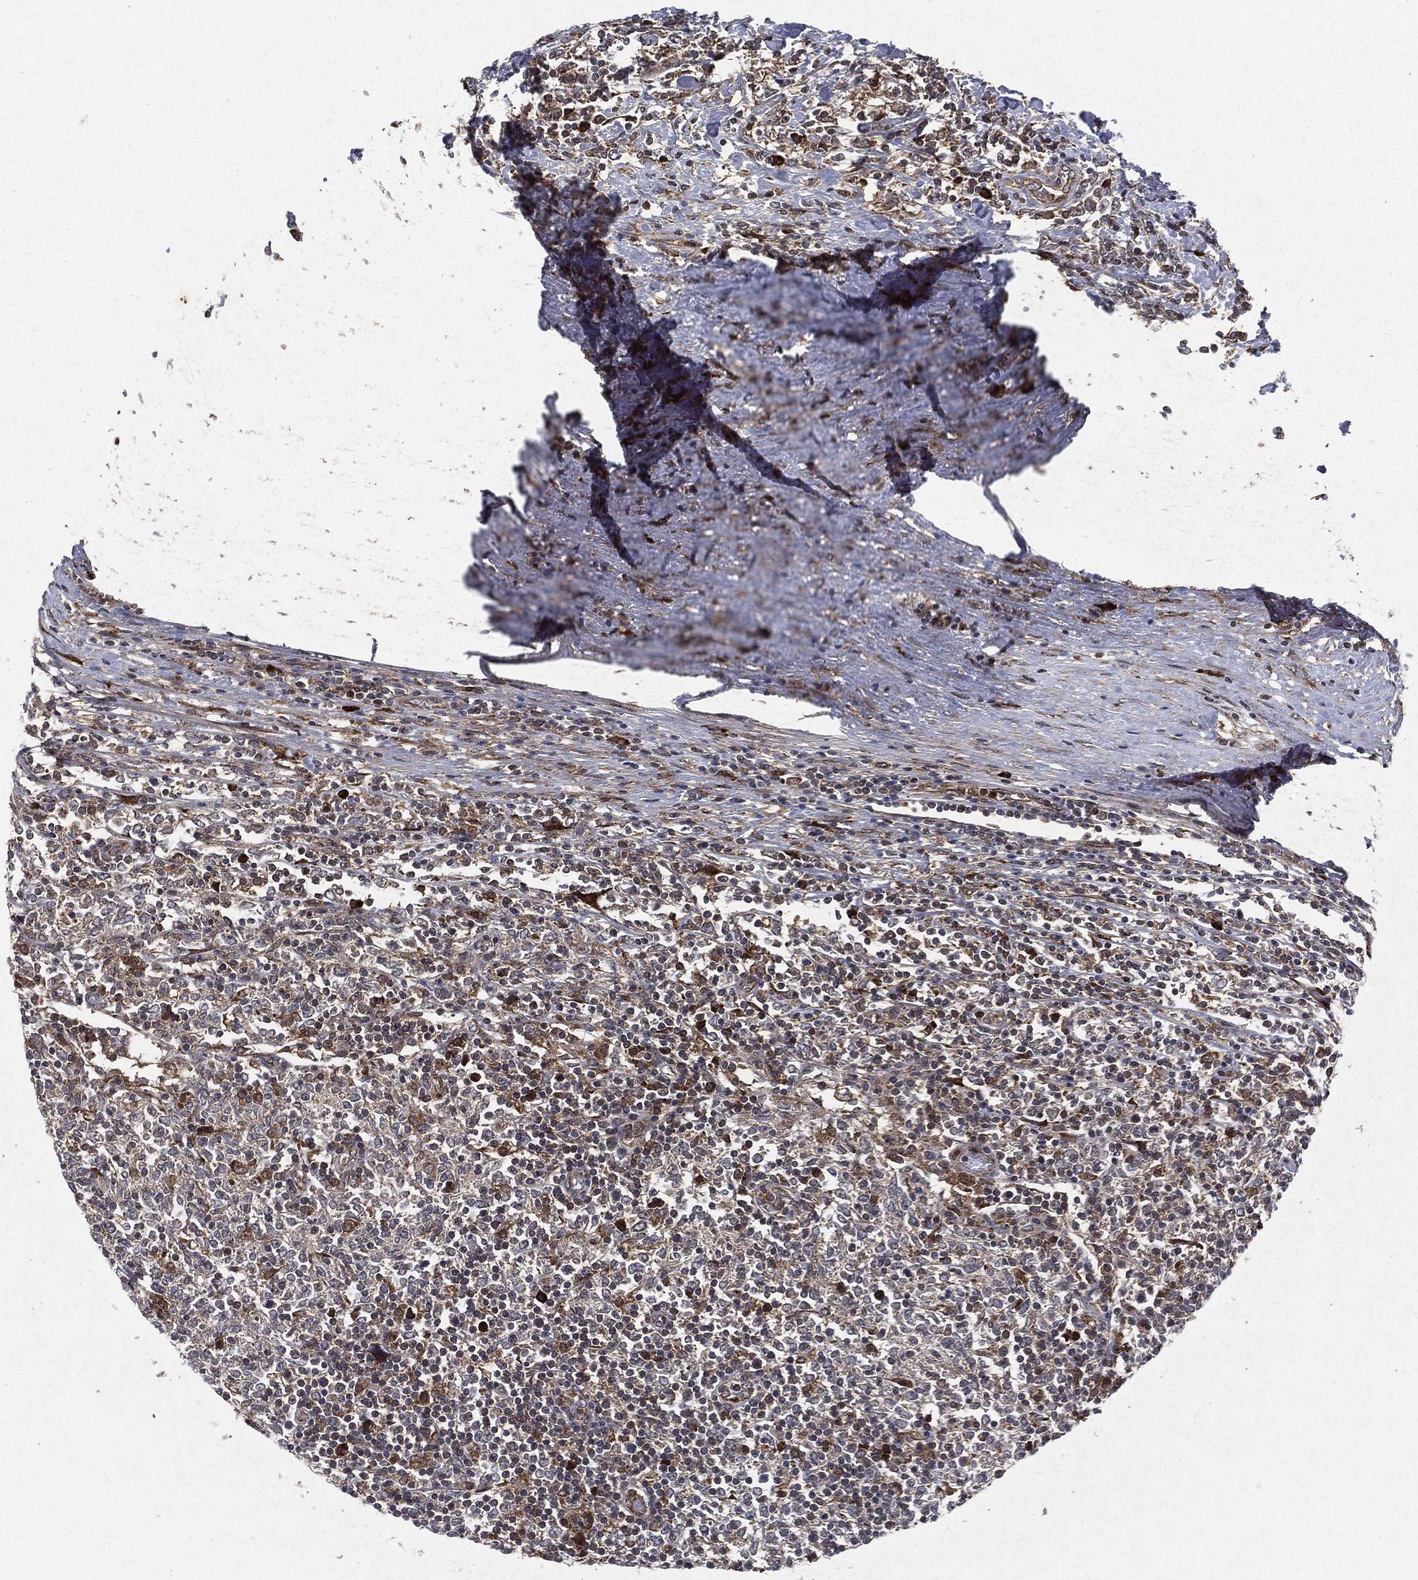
{"staining": {"intensity": "moderate", "quantity": "<25%", "location": "cytoplasmic/membranous"}, "tissue": "lymphoma", "cell_type": "Tumor cells", "image_type": "cancer", "snomed": [{"axis": "morphology", "description": "Malignant lymphoma, non-Hodgkin's type, High grade"}, {"axis": "topography", "description": "Lymph node"}], "caption": "Moderate cytoplasmic/membranous positivity is seen in about <25% of tumor cells in lymphoma.", "gene": "RAF1", "patient": {"sex": "female", "age": 84}}